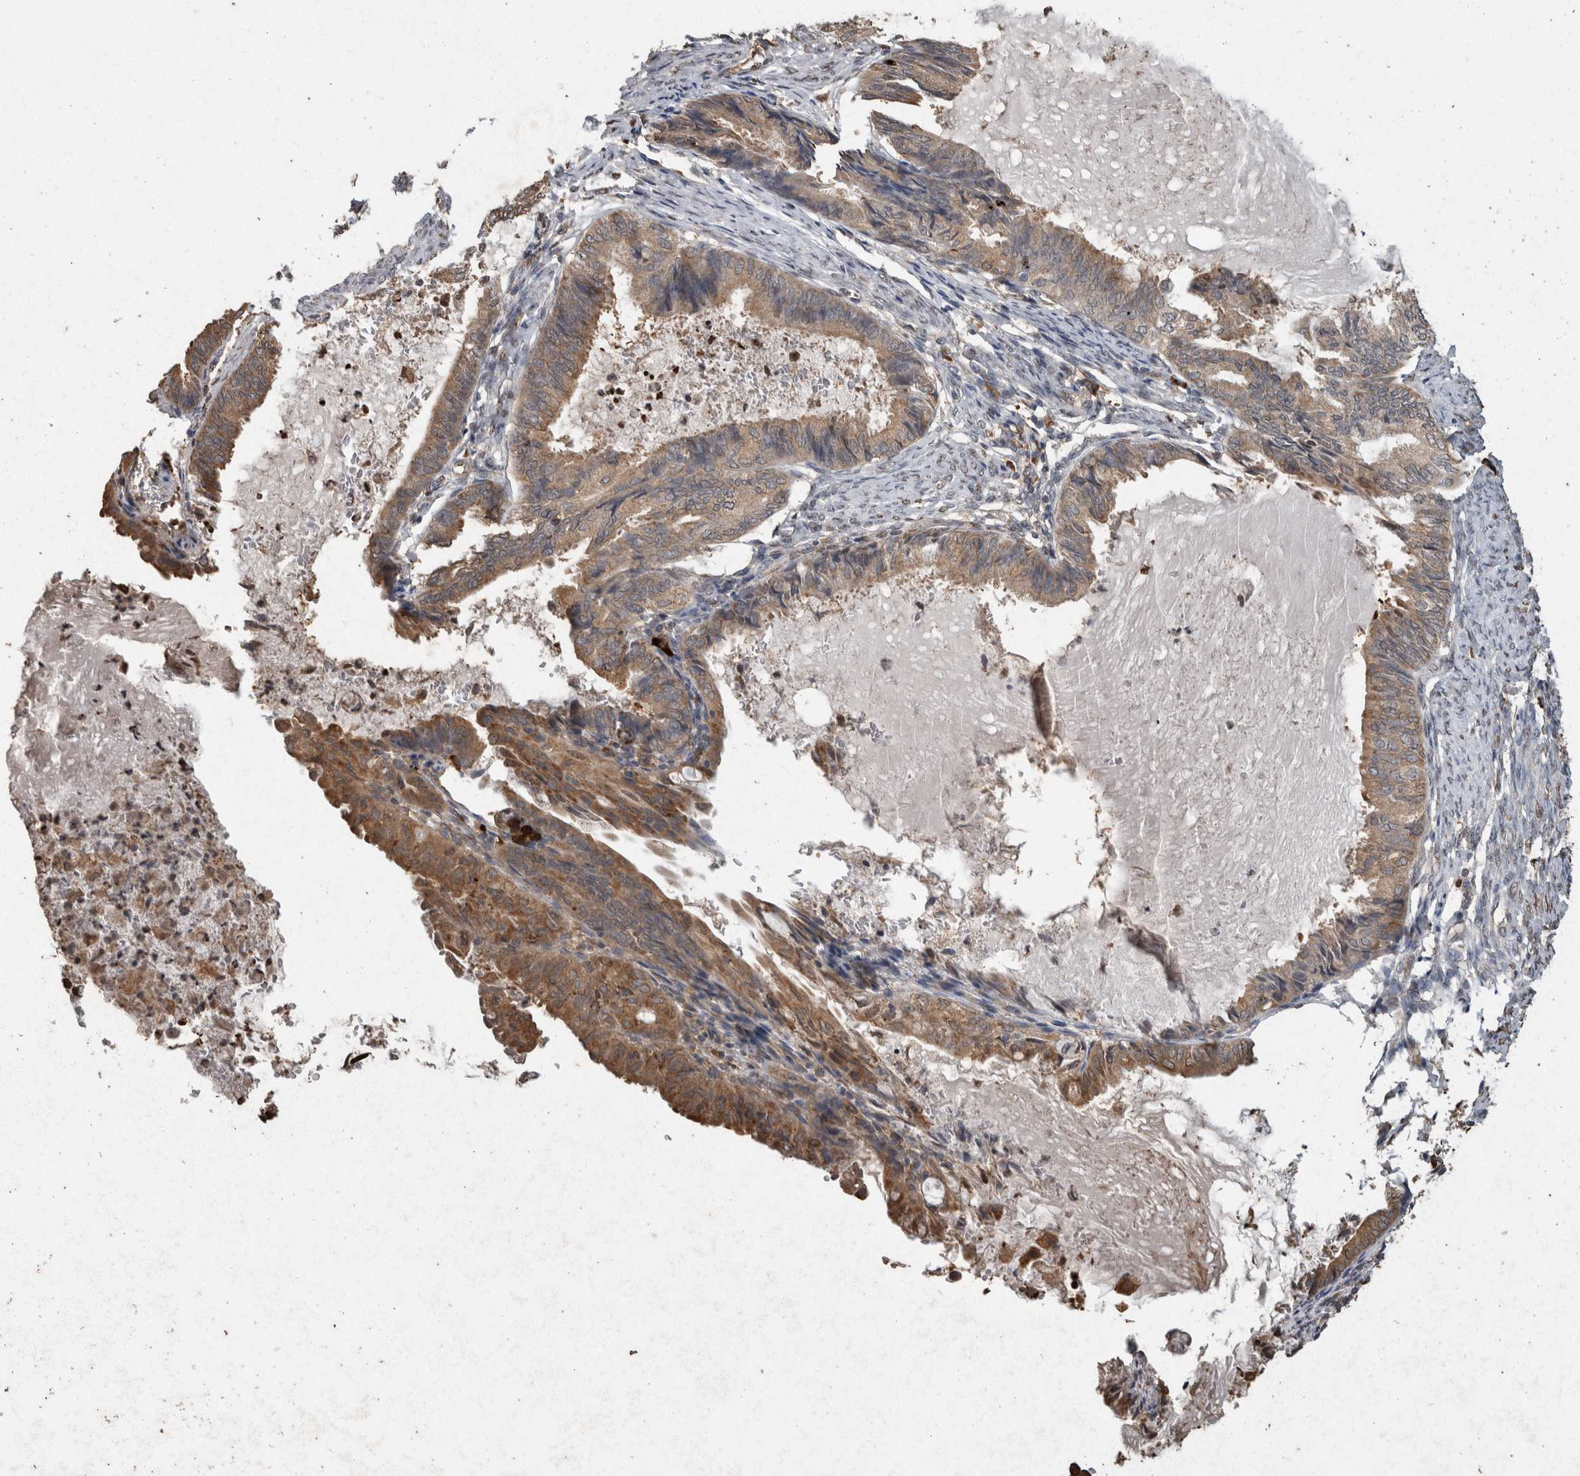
{"staining": {"intensity": "moderate", "quantity": ">75%", "location": "cytoplasmic/membranous"}, "tissue": "endometrial cancer", "cell_type": "Tumor cells", "image_type": "cancer", "snomed": [{"axis": "morphology", "description": "Adenocarcinoma, NOS"}, {"axis": "topography", "description": "Endometrium"}], "caption": "Endometrial adenocarcinoma stained for a protein displays moderate cytoplasmic/membranous positivity in tumor cells.", "gene": "ADGRL3", "patient": {"sex": "female", "age": 86}}